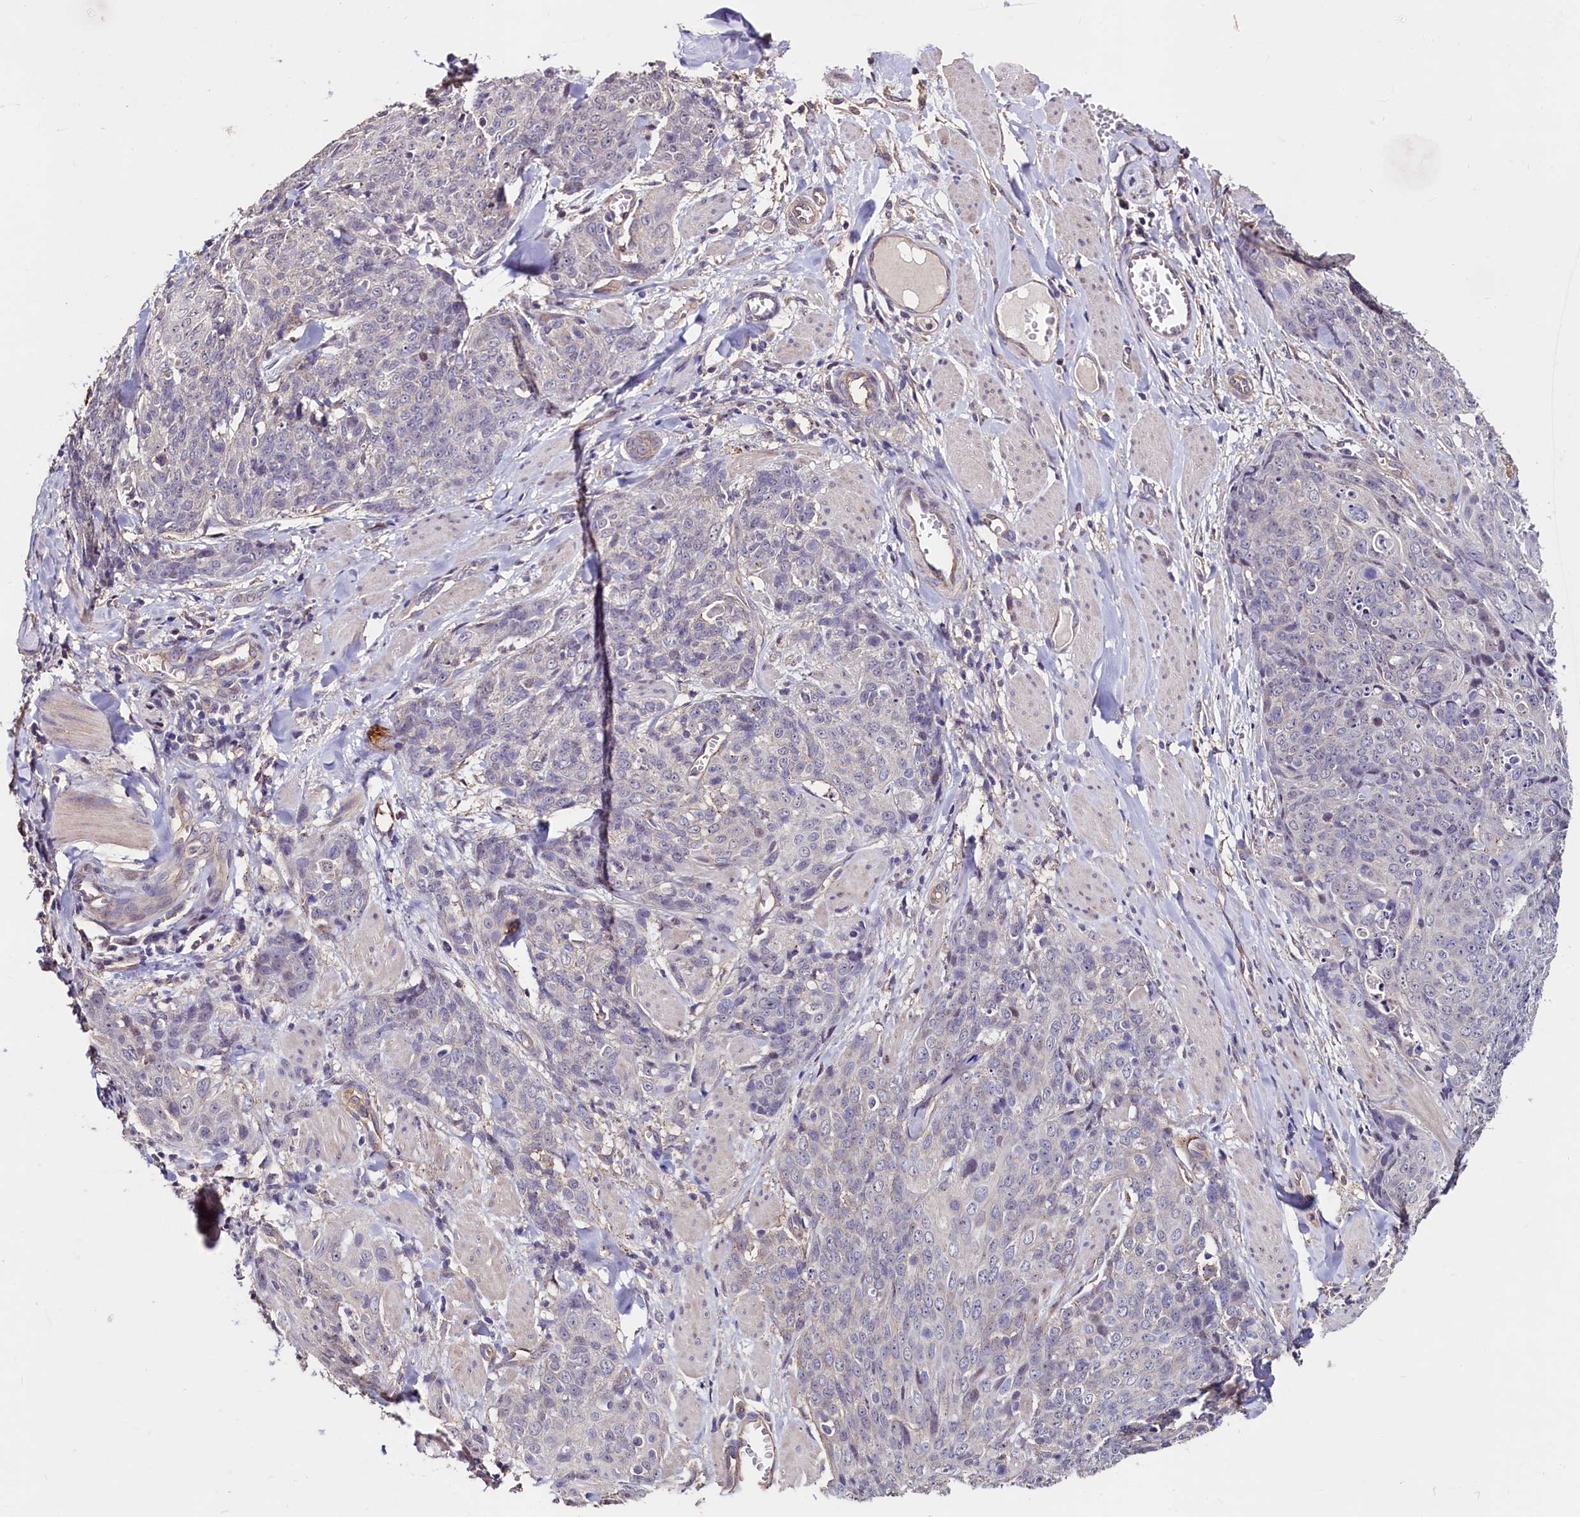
{"staining": {"intensity": "negative", "quantity": "none", "location": "none"}, "tissue": "skin cancer", "cell_type": "Tumor cells", "image_type": "cancer", "snomed": [{"axis": "morphology", "description": "Squamous cell carcinoma, NOS"}, {"axis": "topography", "description": "Skin"}, {"axis": "topography", "description": "Vulva"}], "caption": "Human squamous cell carcinoma (skin) stained for a protein using IHC shows no staining in tumor cells.", "gene": "PALM", "patient": {"sex": "female", "age": 85}}